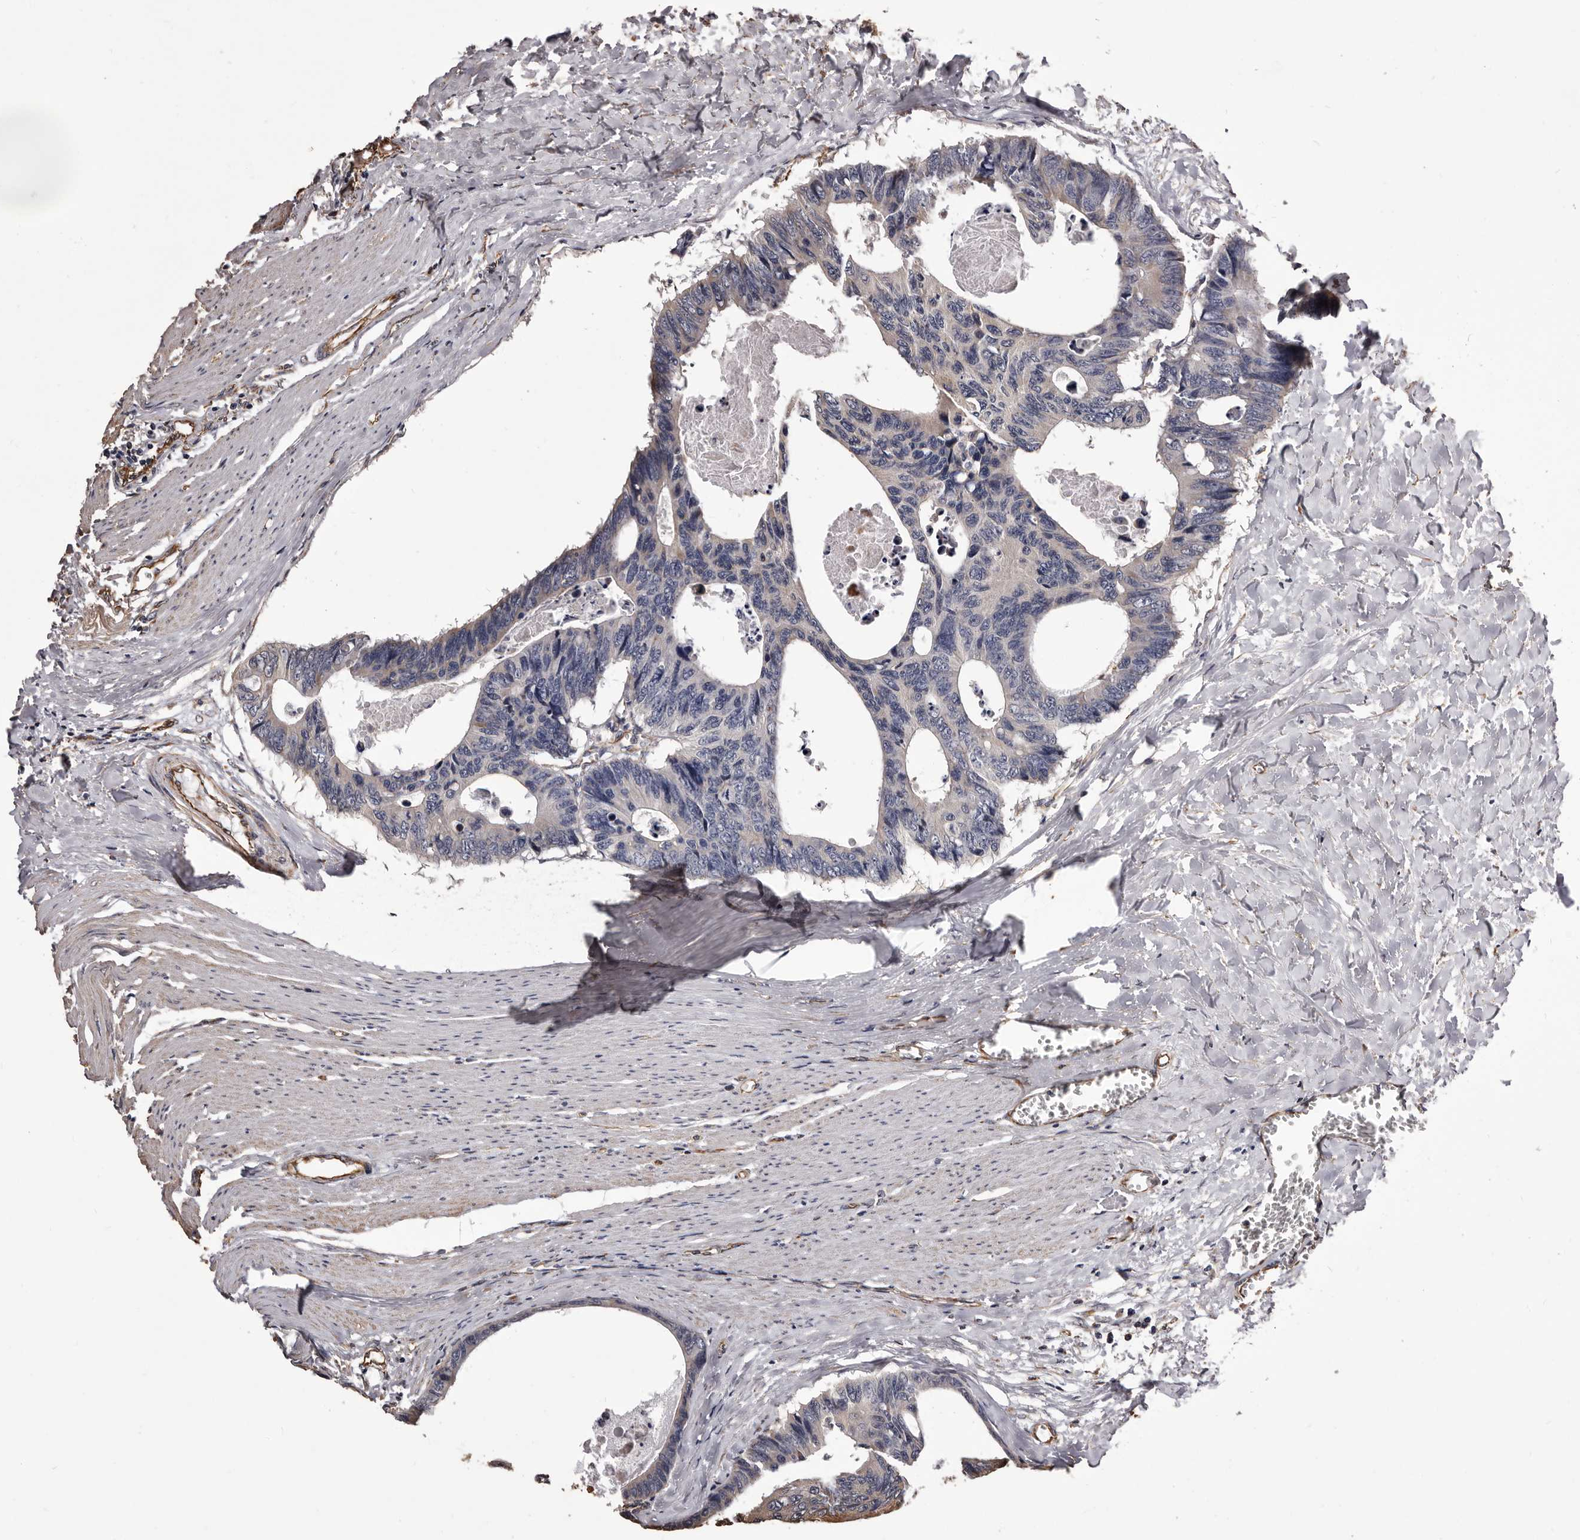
{"staining": {"intensity": "negative", "quantity": "none", "location": "none"}, "tissue": "colorectal cancer", "cell_type": "Tumor cells", "image_type": "cancer", "snomed": [{"axis": "morphology", "description": "Adenocarcinoma, NOS"}, {"axis": "topography", "description": "Colon"}], "caption": "Colorectal adenocarcinoma was stained to show a protein in brown. There is no significant positivity in tumor cells.", "gene": "ALPK1", "patient": {"sex": "female", "age": 55}}